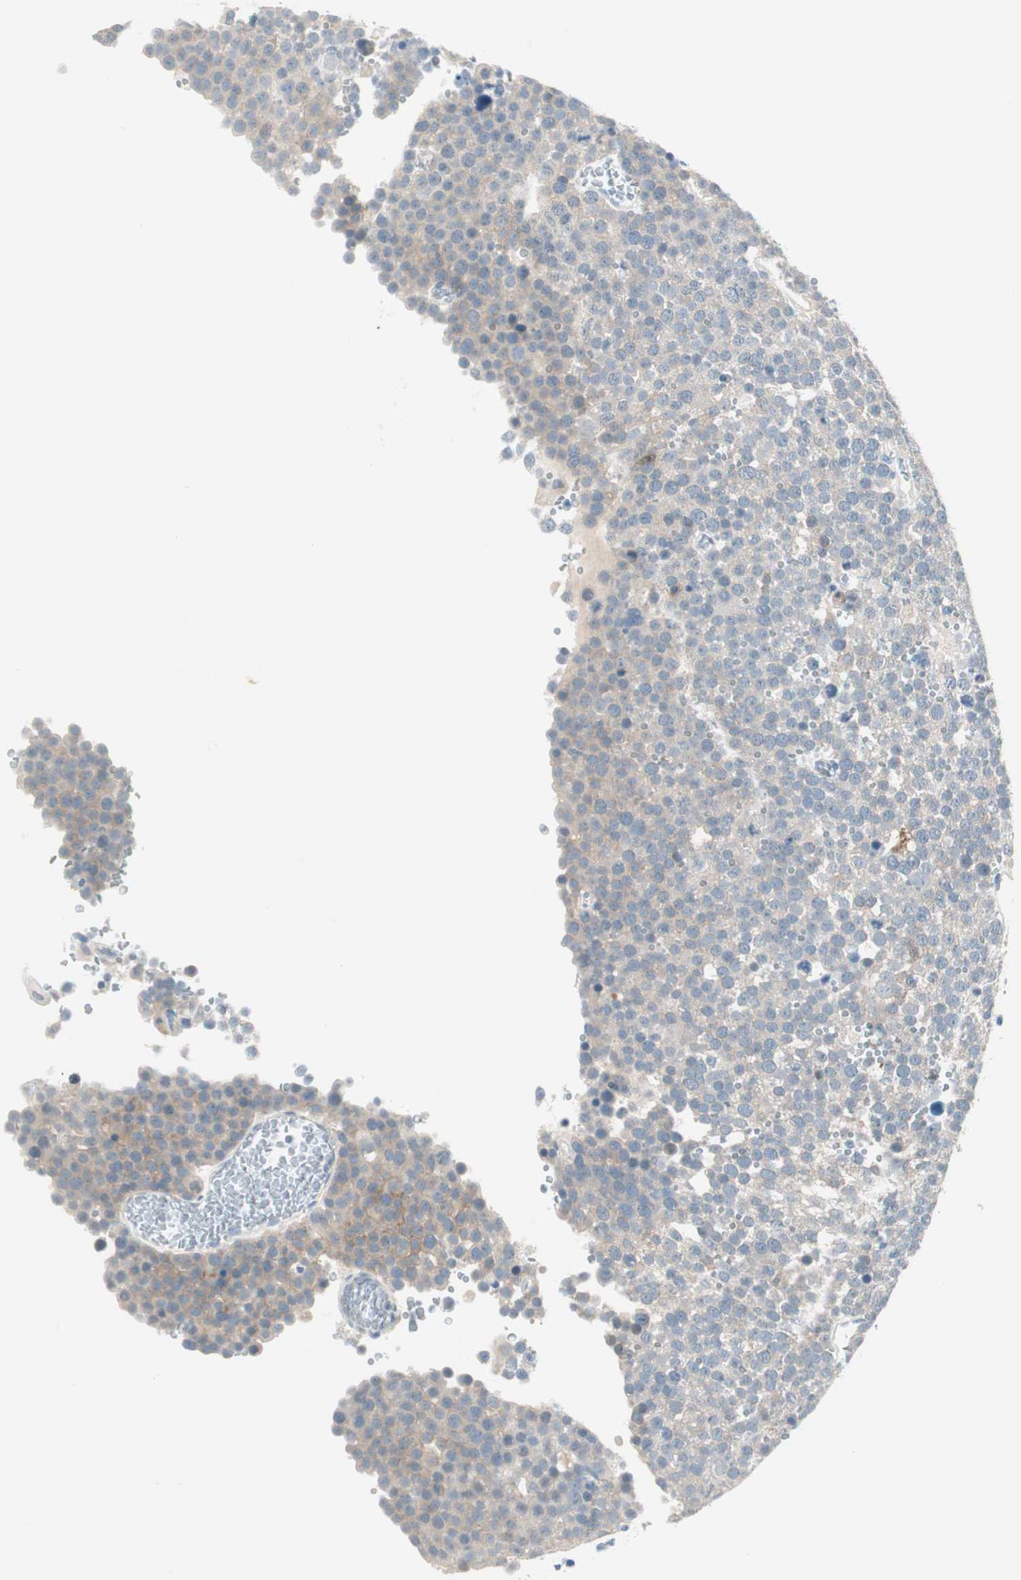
{"staining": {"intensity": "weak", "quantity": ">75%", "location": "cytoplasmic/membranous"}, "tissue": "testis cancer", "cell_type": "Tumor cells", "image_type": "cancer", "snomed": [{"axis": "morphology", "description": "Seminoma, NOS"}, {"axis": "topography", "description": "Testis"}], "caption": "Protein expression analysis of human seminoma (testis) reveals weak cytoplasmic/membranous expression in about >75% of tumor cells.", "gene": "GNAO1", "patient": {"sex": "male", "age": 71}}